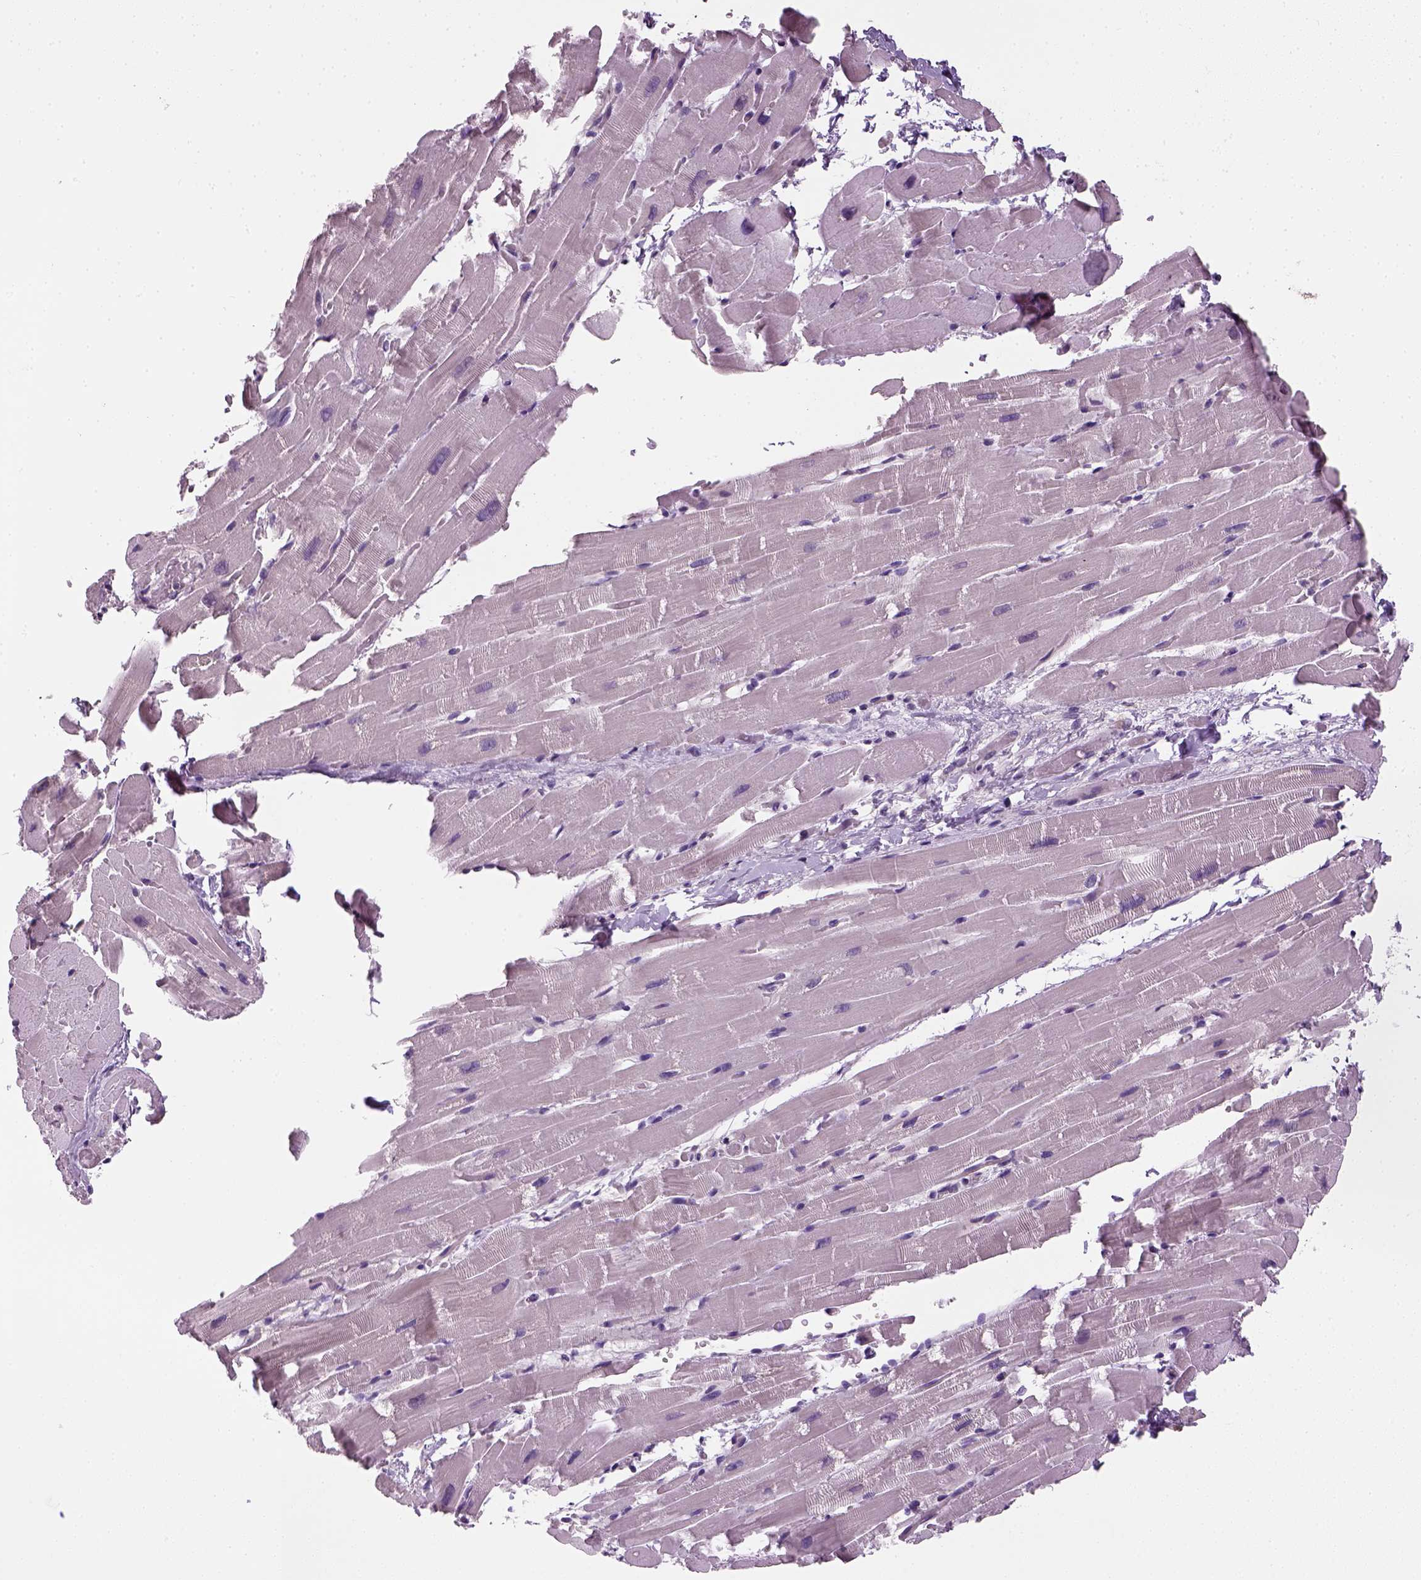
{"staining": {"intensity": "negative", "quantity": "none", "location": "none"}, "tissue": "heart muscle", "cell_type": "Cardiomyocytes", "image_type": "normal", "snomed": [{"axis": "morphology", "description": "Normal tissue, NOS"}, {"axis": "topography", "description": "Heart"}], "caption": "DAB immunohistochemical staining of unremarkable heart muscle shows no significant positivity in cardiomyocytes.", "gene": "ELOVL3", "patient": {"sex": "male", "age": 37}}